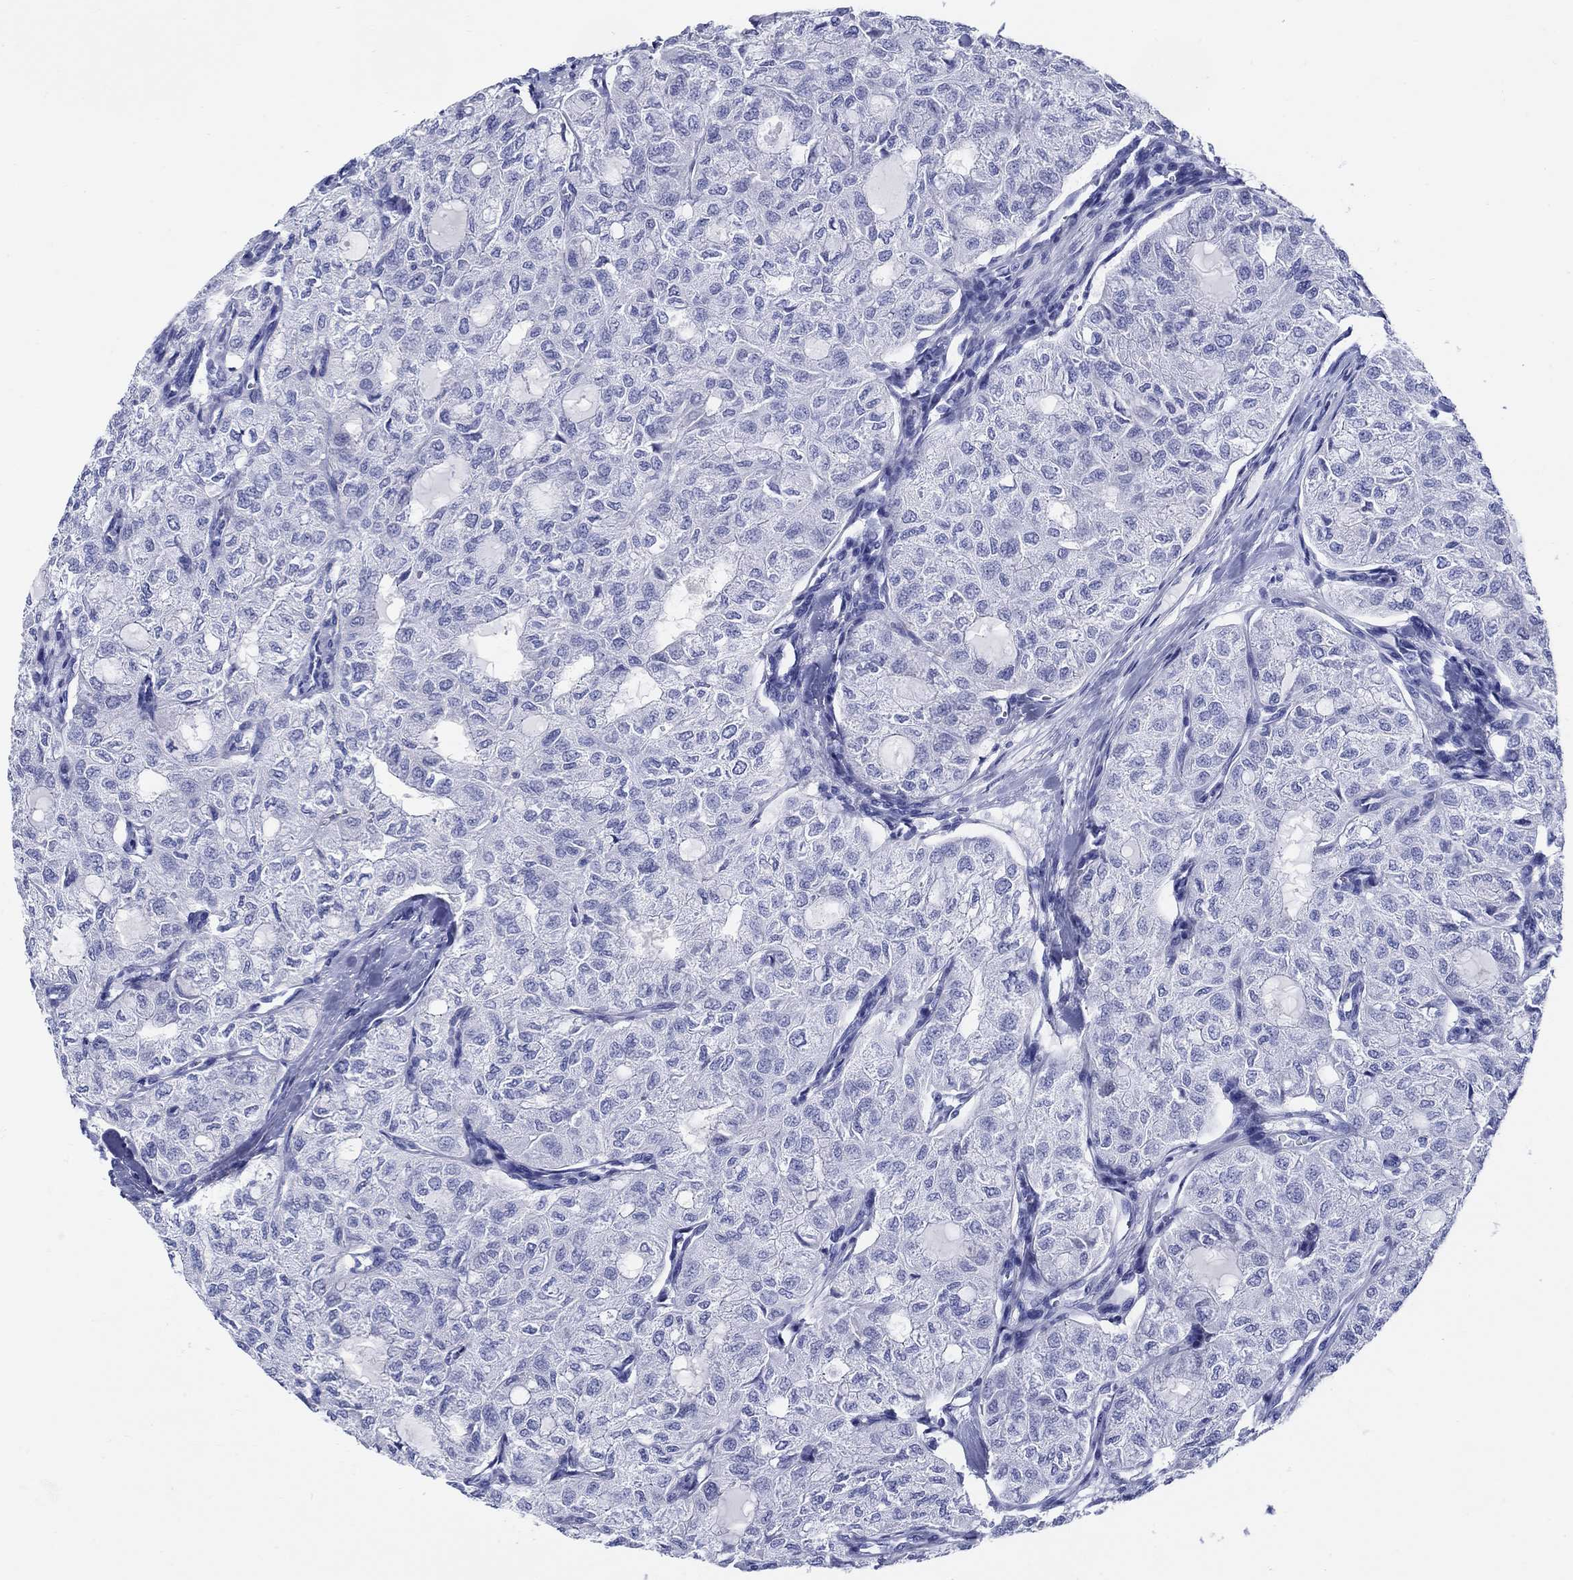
{"staining": {"intensity": "negative", "quantity": "none", "location": "none"}, "tissue": "thyroid cancer", "cell_type": "Tumor cells", "image_type": "cancer", "snomed": [{"axis": "morphology", "description": "Follicular adenoma carcinoma, NOS"}, {"axis": "topography", "description": "Thyroid gland"}], "caption": "Thyroid follicular adenoma carcinoma was stained to show a protein in brown. There is no significant staining in tumor cells.", "gene": "CRYGS", "patient": {"sex": "male", "age": 75}}